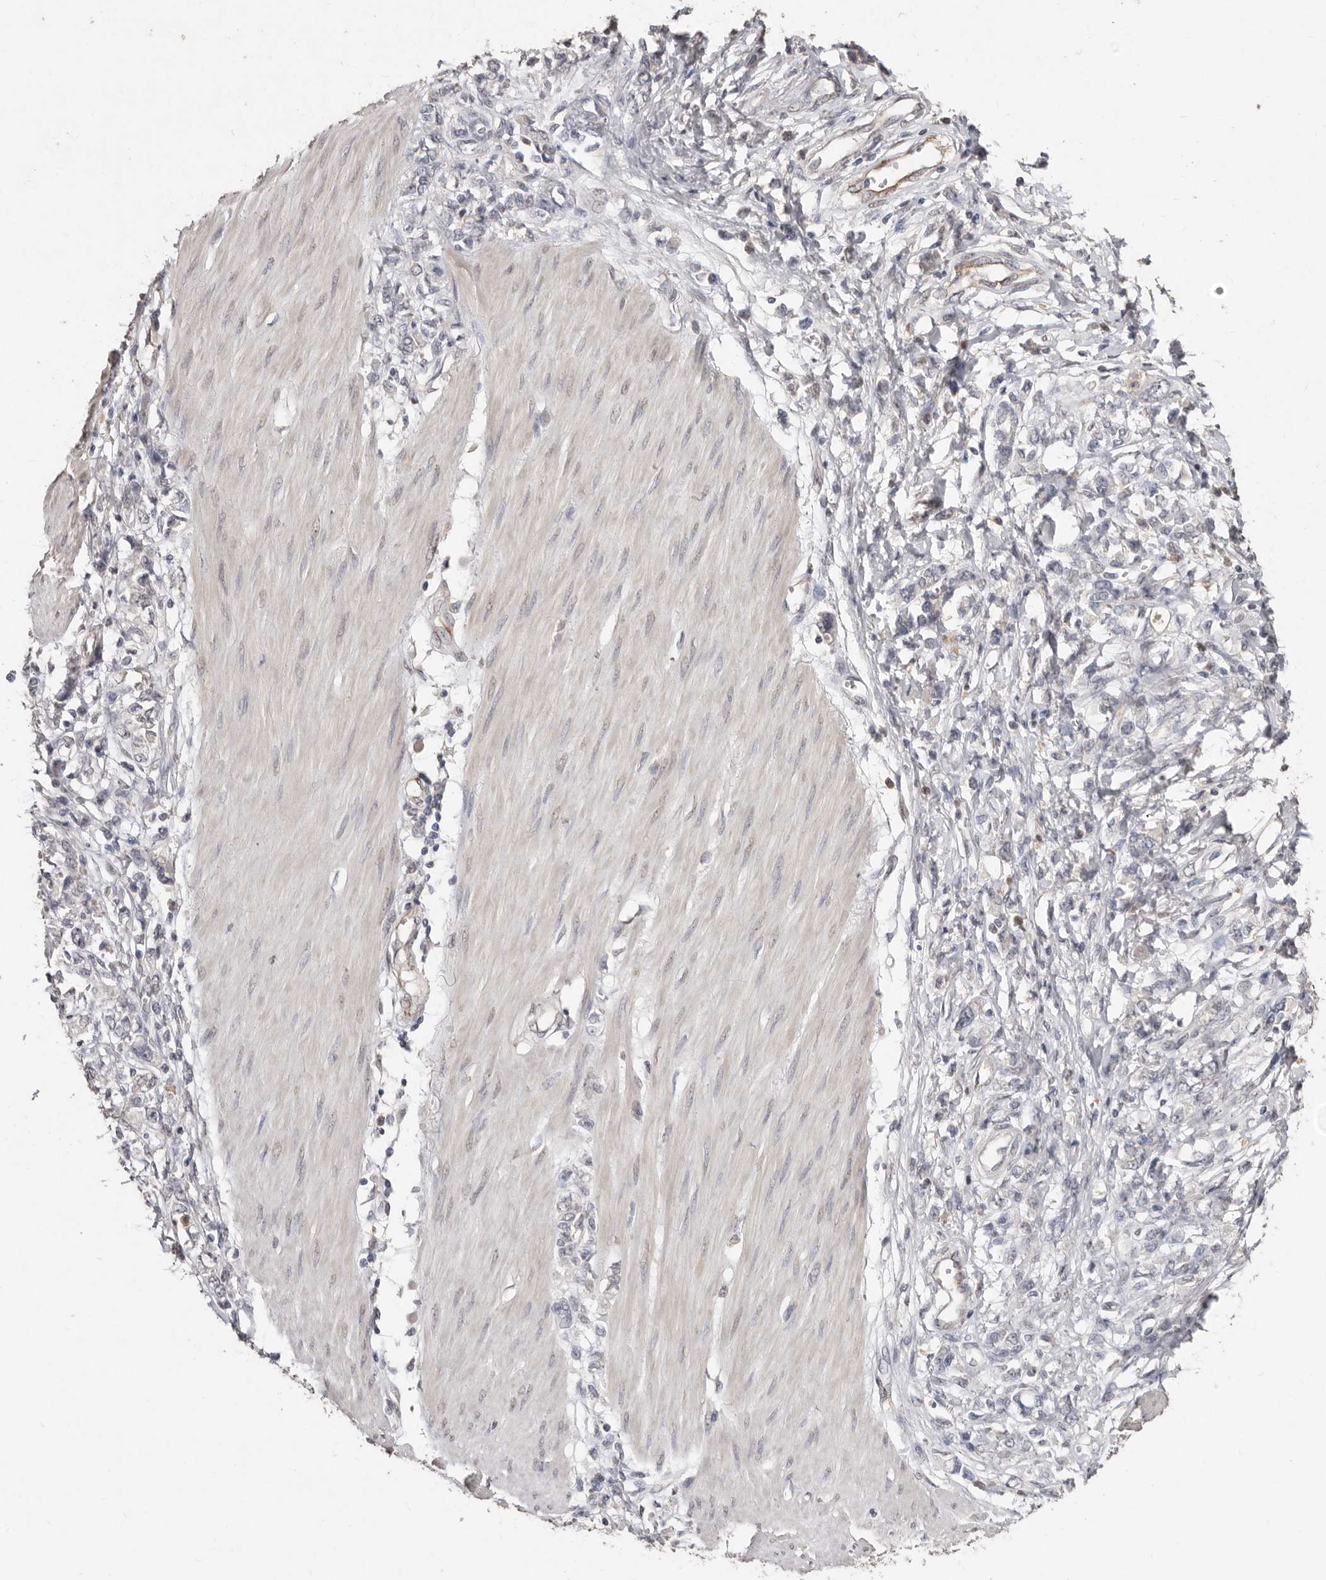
{"staining": {"intensity": "negative", "quantity": "none", "location": "none"}, "tissue": "stomach cancer", "cell_type": "Tumor cells", "image_type": "cancer", "snomed": [{"axis": "morphology", "description": "Adenocarcinoma, NOS"}, {"axis": "topography", "description": "Stomach"}], "caption": "The histopathology image displays no staining of tumor cells in stomach cancer (adenocarcinoma).", "gene": "SULT1E1", "patient": {"sex": "female", "age": 76}}